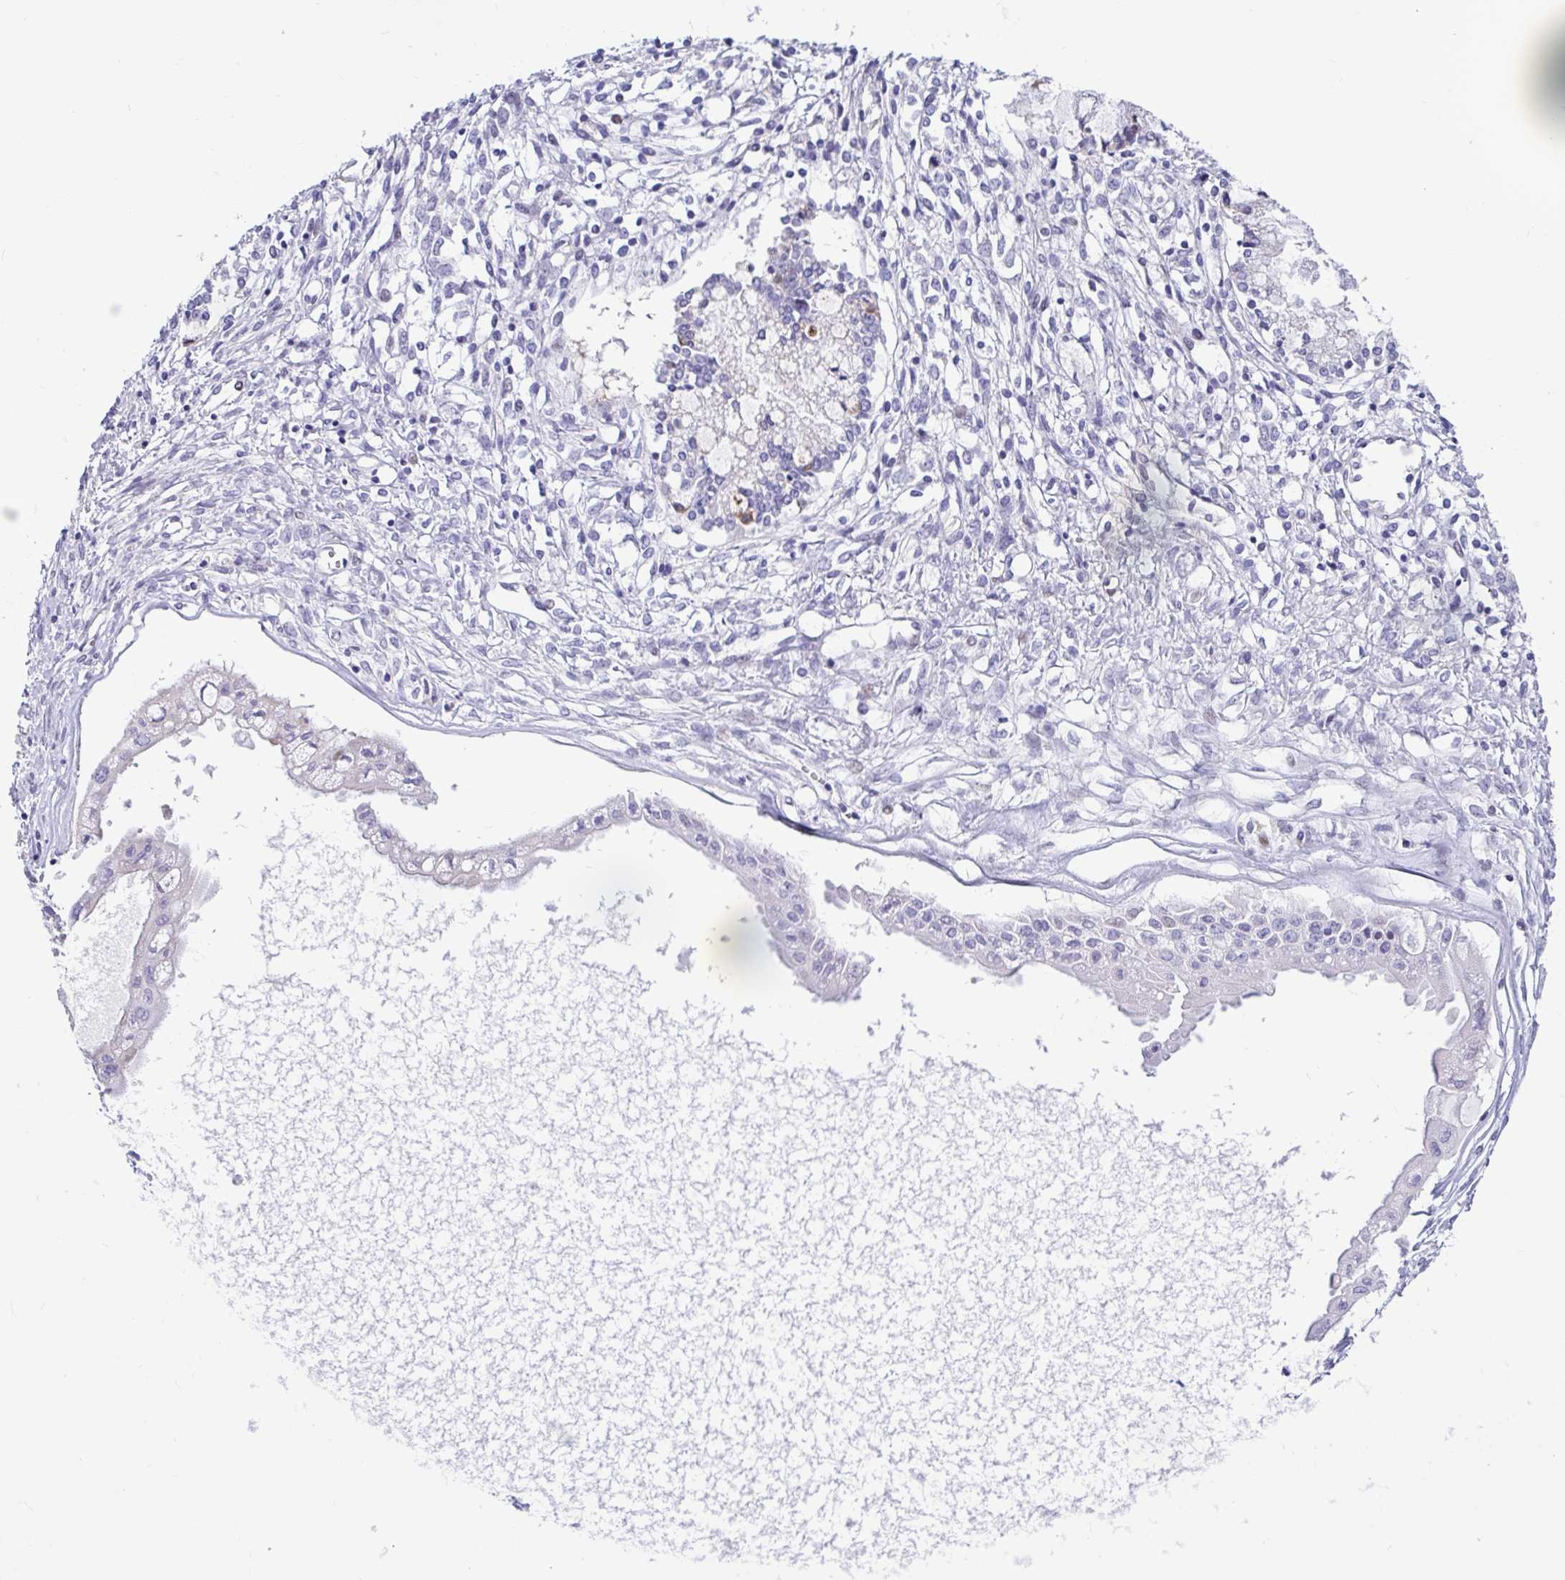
{"staining": {"intensity": "negative", "quantity": "none", "location": "none"}, "tissue": "ovarian cancer", "cell_type": "Tumor cells", "image_type": "cancer", "snomed": [{"axis": "morphology", "description": "Cystadenocarcinoma, mucinous, NOS"}, {"axis": "topography", "description": "Ovary"}], "caption": "High magnification brightfield microscopy of ovarian cancer (mucinous cystadenocarcinoma) stained with DAB (brown) and counterstained with hematoxylin (blue): tumor cells show no significant positivity.", "gene": "NHLH2", "patient": {"sex": "female", "age": 34}}